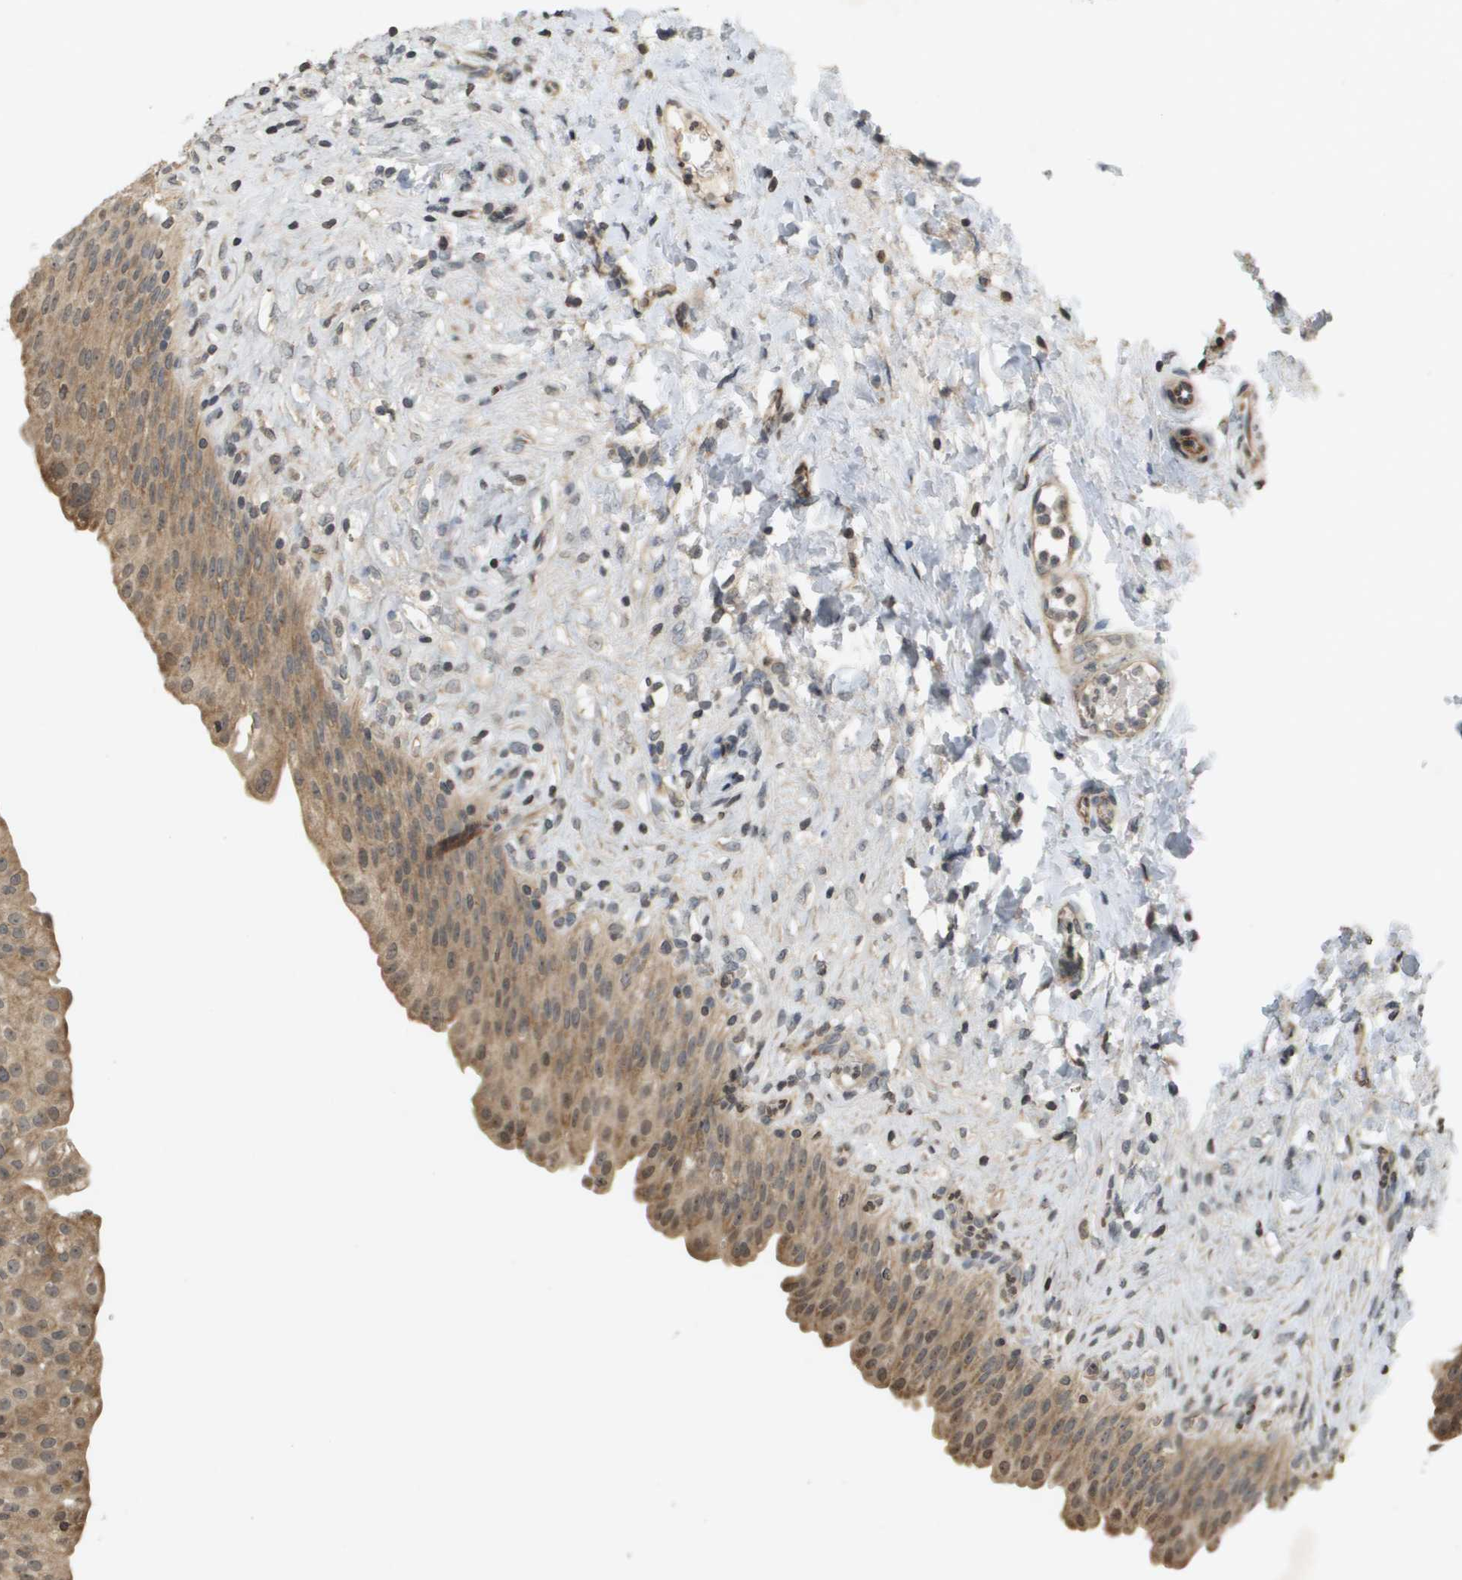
{"staining": {"intensity": "moderate", "quantity": ">75%", "location": "cytoplasmic/membranous"}, "tissue": "urinary bladder", "cell_type": "Urothelial cells", "image_type": "normal", "snomed": [{"axis": "morphology", "description": "Urothelial carcinoma, High grade"}, {"axis": "topography", "description": "Urinary bladder"}], "caption": "Immunohistochemistry of normal human urinary bladder displays medium levels of moderate cytoplasmic/membranous expression in about >75% of urothelial cells.", "gene": "RAB21", "patient": {"sex": "male", "age": 46}}